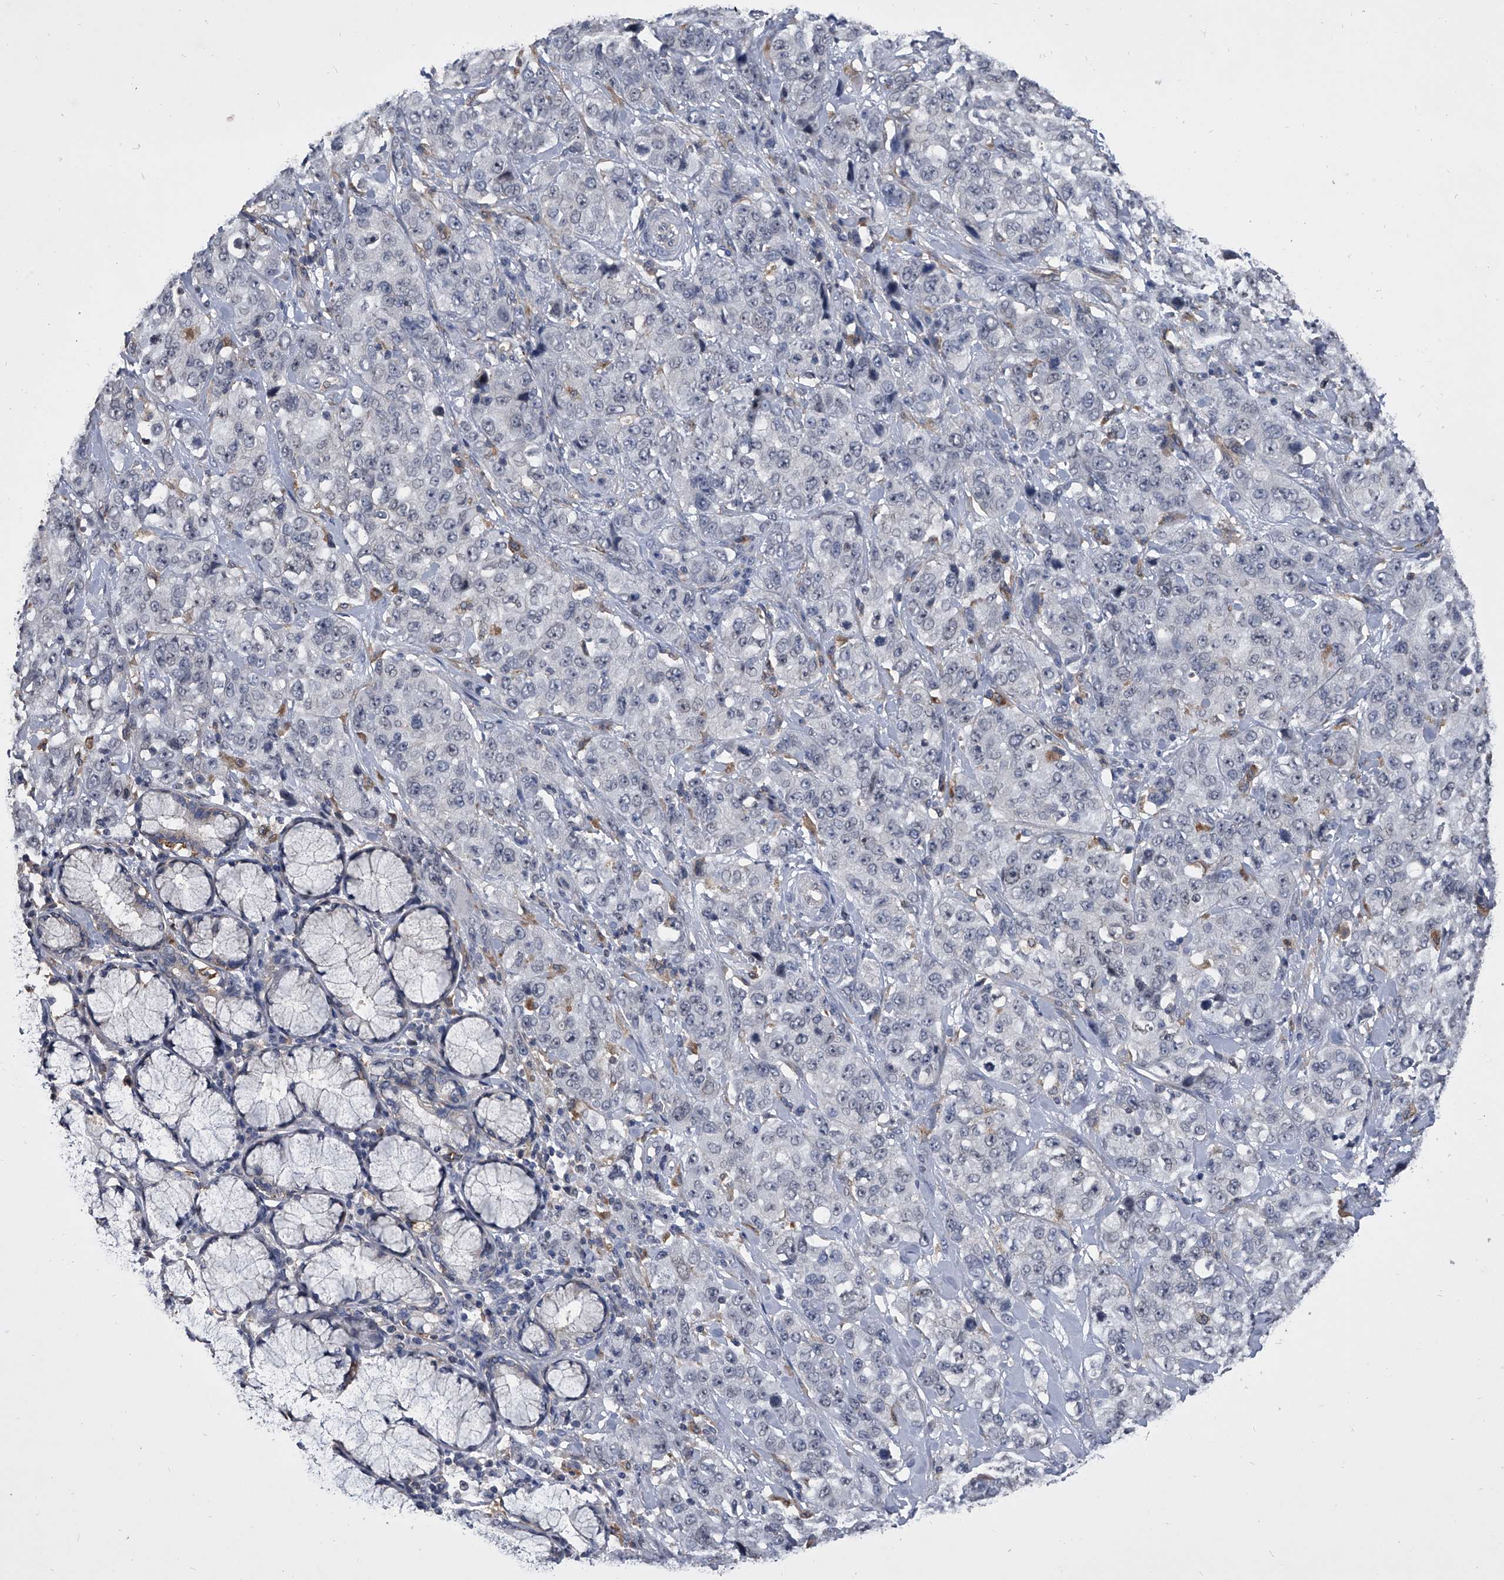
{"staining": {"intensity": "negative", "quantity": "none", "location": "none"}, "tissue": "stomach cancer", "cell_type": "Tumor cells", "image_type": "cancer", "snomed": [{"axis": "morphology", "description": "Adenocarcinoma, NOS"}, {"axis": "topography", "description": "Stomach"}], "caption": "Histopathology image shows no significant protein positivity in tumor cells of stomach cancer. The staining is performed using DAB (3,3'-diaminobenzidine) brown chromogen with nuclei counter-stained in using hematoxylin.", "gene": "MAP4K3", "patient": {"sex": "male", "age": 48}}